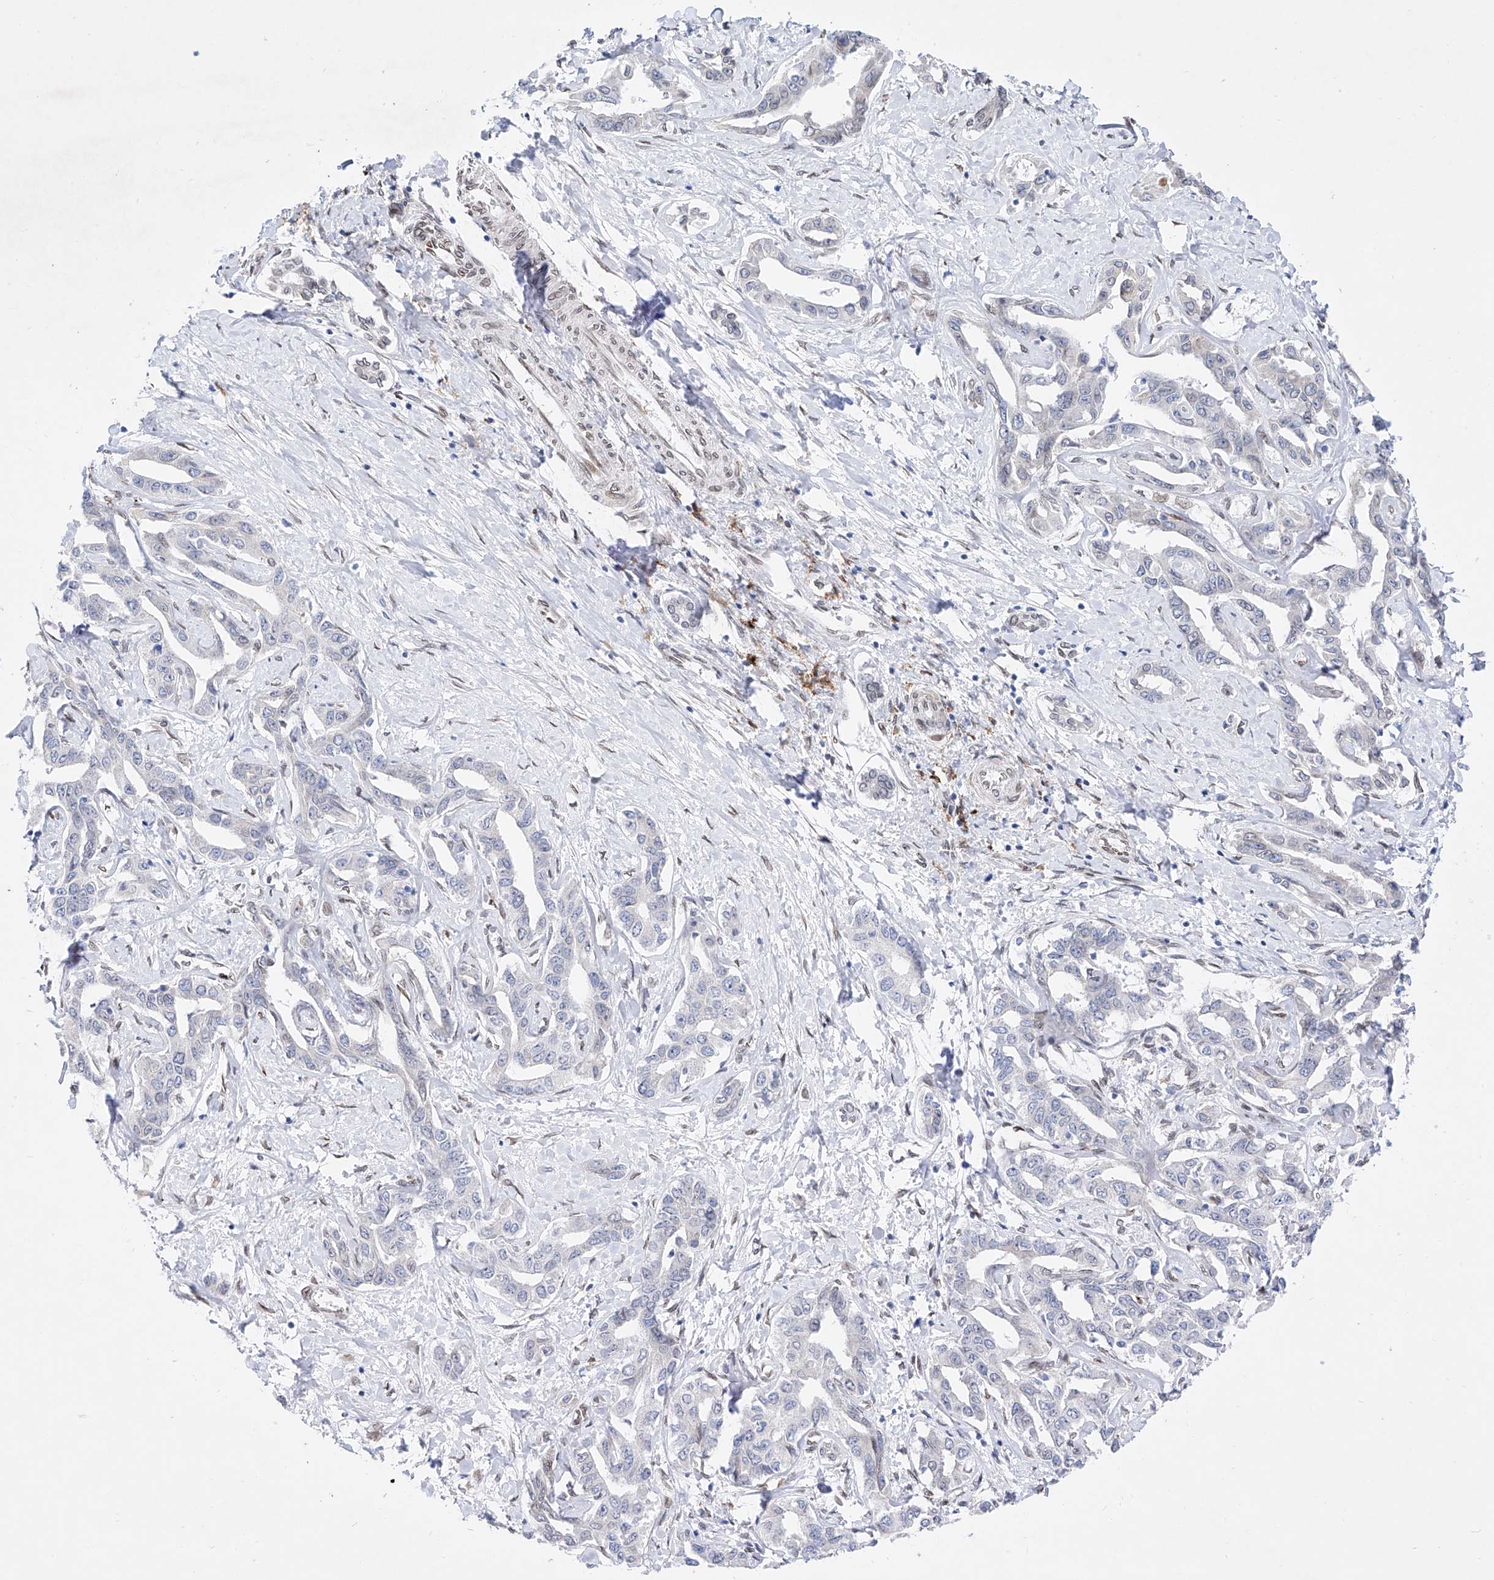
{"staining": {"intensity": "negative", "quantity": "none", "location": "none"}, "tissue": "liver cancer", "cell_type": "Tumor cells", "image_type": "cancer", "snomed": [{"axis": "morphology", "description": "Cholangiocarcinoma"}, {"axis": "topography", "description": "Liver"}], "caption": "Photomicrograph shows no protein expression in tumor cells of liver cancer tissue.", "gene": "LCLAT1", "patient": {"sex": "male", "age": 59}}